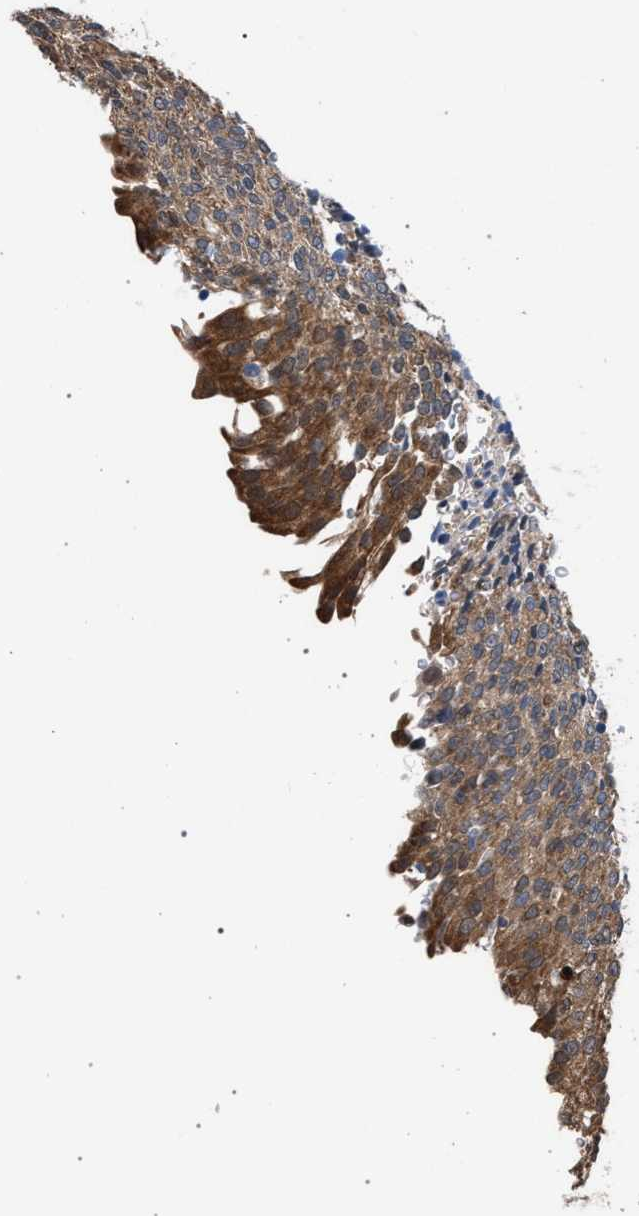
{"staining": {"intensity": "moderate", "quantity": ">75%", "location": "cytoplasmic/membranous"}, "tissue": "urinary bladder", "cell_type": "Urothelial cells", "image_type": "normal", "snomed": [{"axis": "morphology", "description": "Urothelial carcinoma, High grade"}, {"axis": "topography", "description": "Urinary bladder"}], "caption": "About >75% of urothelial cells in unremarkable urinary bladder show moderate cytoplasmic/membranous protein staining as visualized by brown immunohistochemical staining.", "gene": "CRYZ", "patient": {"sex": "male", "age": 46}}